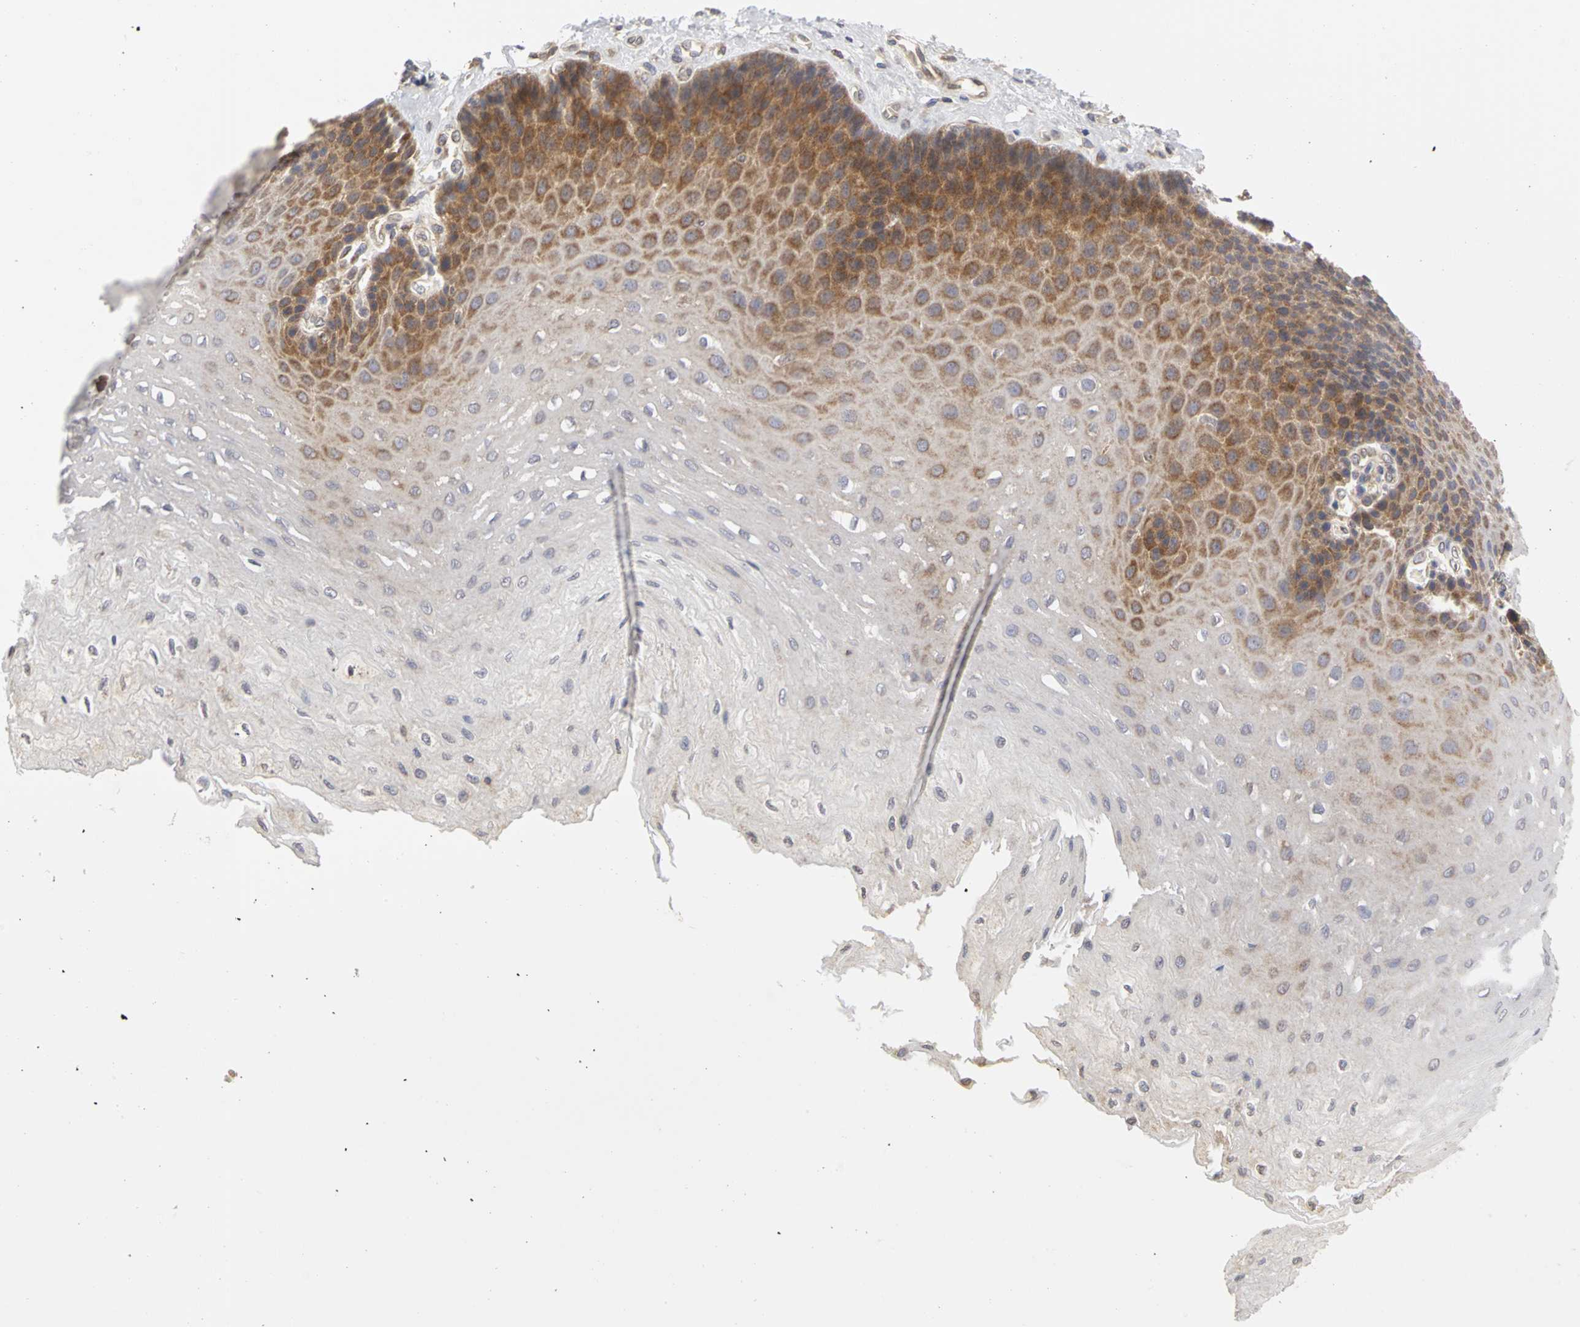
{"staining": {"intensity": "moderate", "quantity": "25%-75%", "location": "cytoplasmic/membranous"}, "tissue": "esophagus", "cell_type": "Squamous epithelial cells", "image_type": "normal", "snomed": [{"axis": "morphology", "description": "Normal tissue, NOS"}, {"axis": "topography", "description": "Esophagus"}], "caption": "Normal esophagus shows moderate cytoplasmic/membranous staining in approximately 25%-75% of squamous epithelial cells, visualized by immunohistochemistry.", "gene": "IRAK1", "patient": {"sex": "female", "age": 72}}